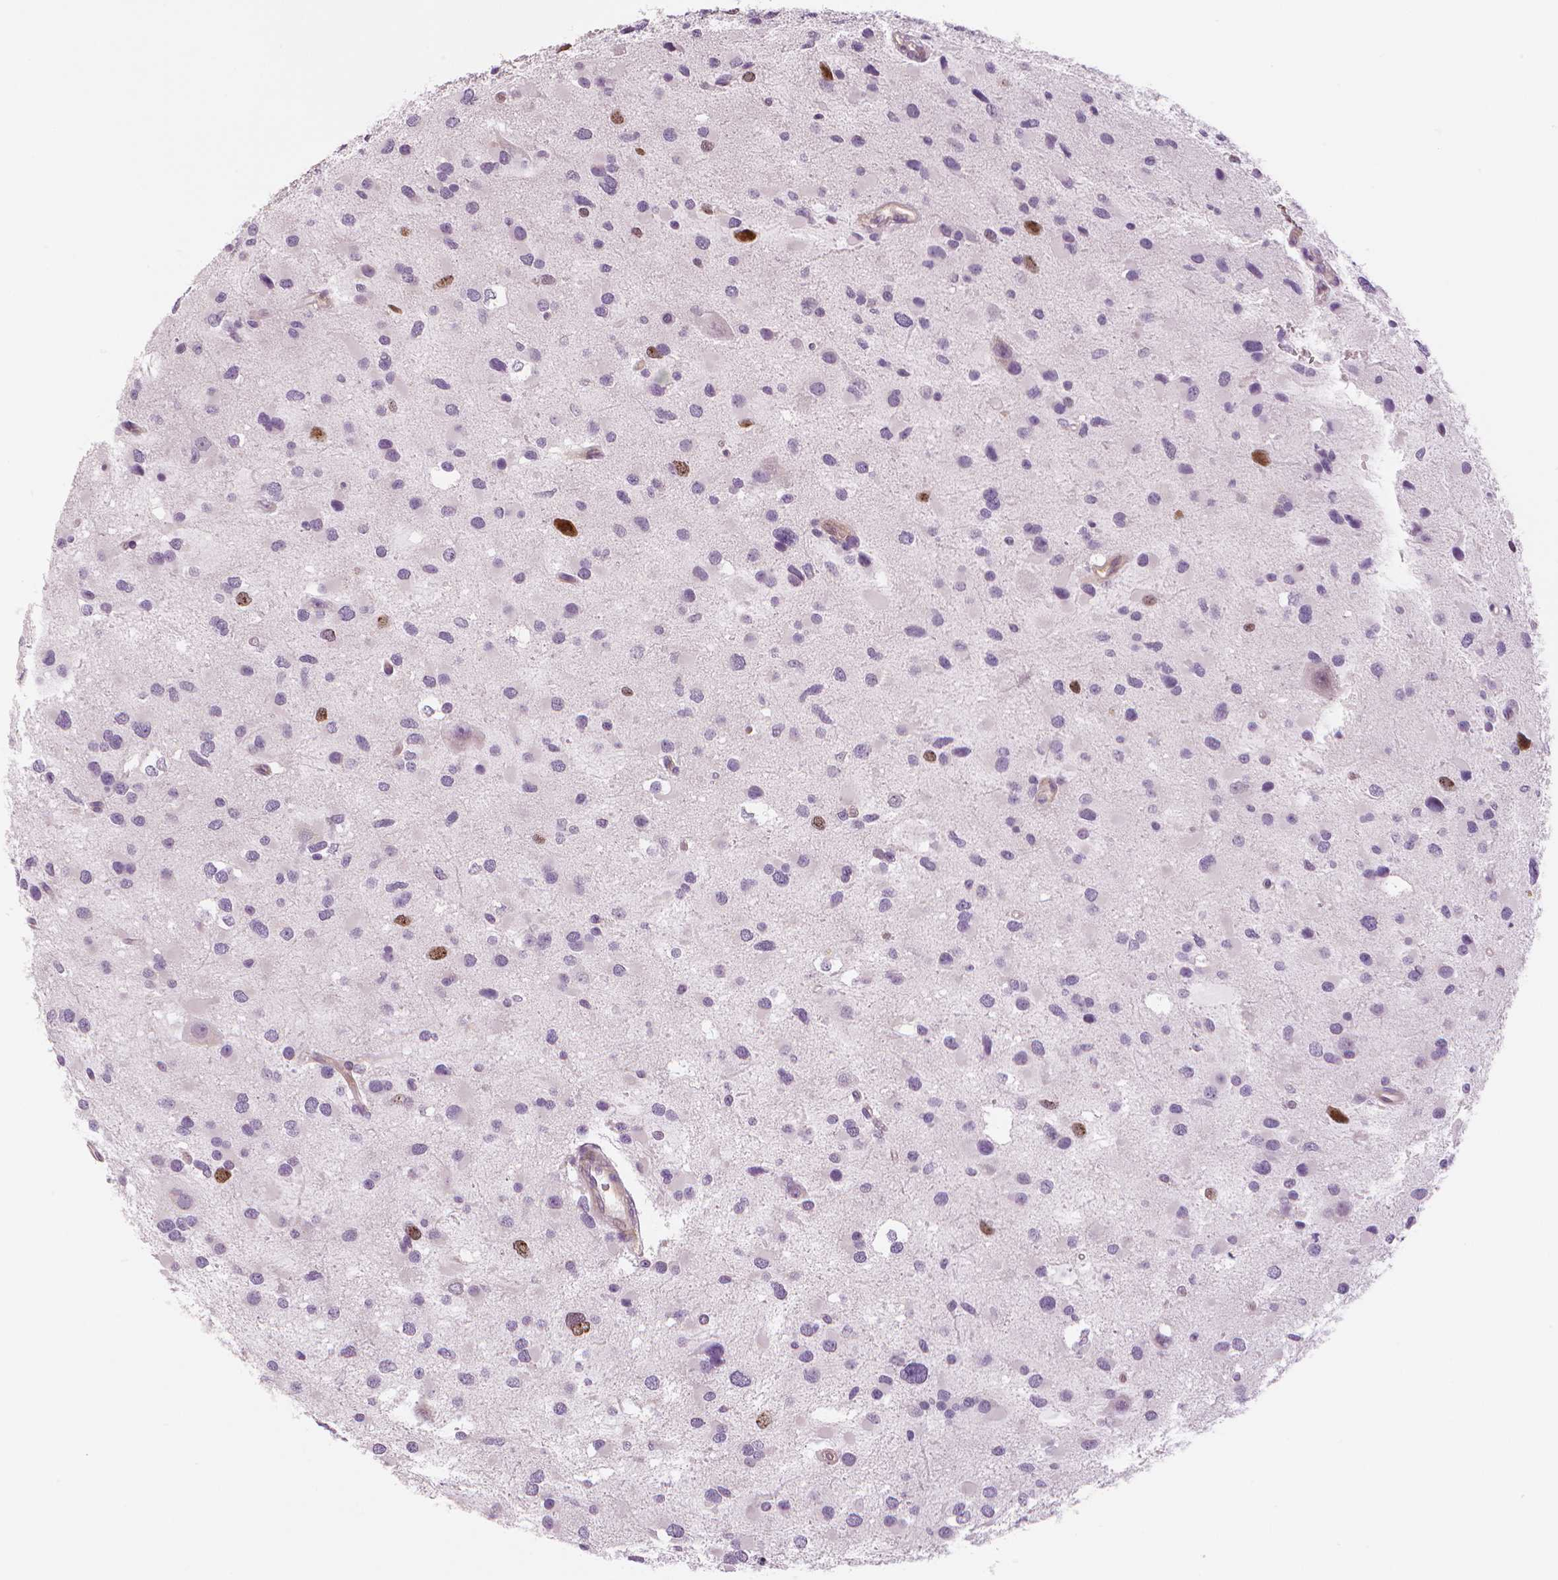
{"staining": {"intensity": "moderate", "quantity": "<25%", "location": "nuclear"}, "tissue": "glioma", "cell_type": "Tumor cells", "image_type": "cancer", "snomed": [{"axis": "morphology", "description": "Glioma, malignant, Low grade"}, {"axis": "topography", "description": "Brain"}], "caption": "An image of glioma stained for a protein demonstrates moderate nuclear brown staining in tumor cells.", "gene": "MKI67", "patient": {"sex": "female", "age": 32}}